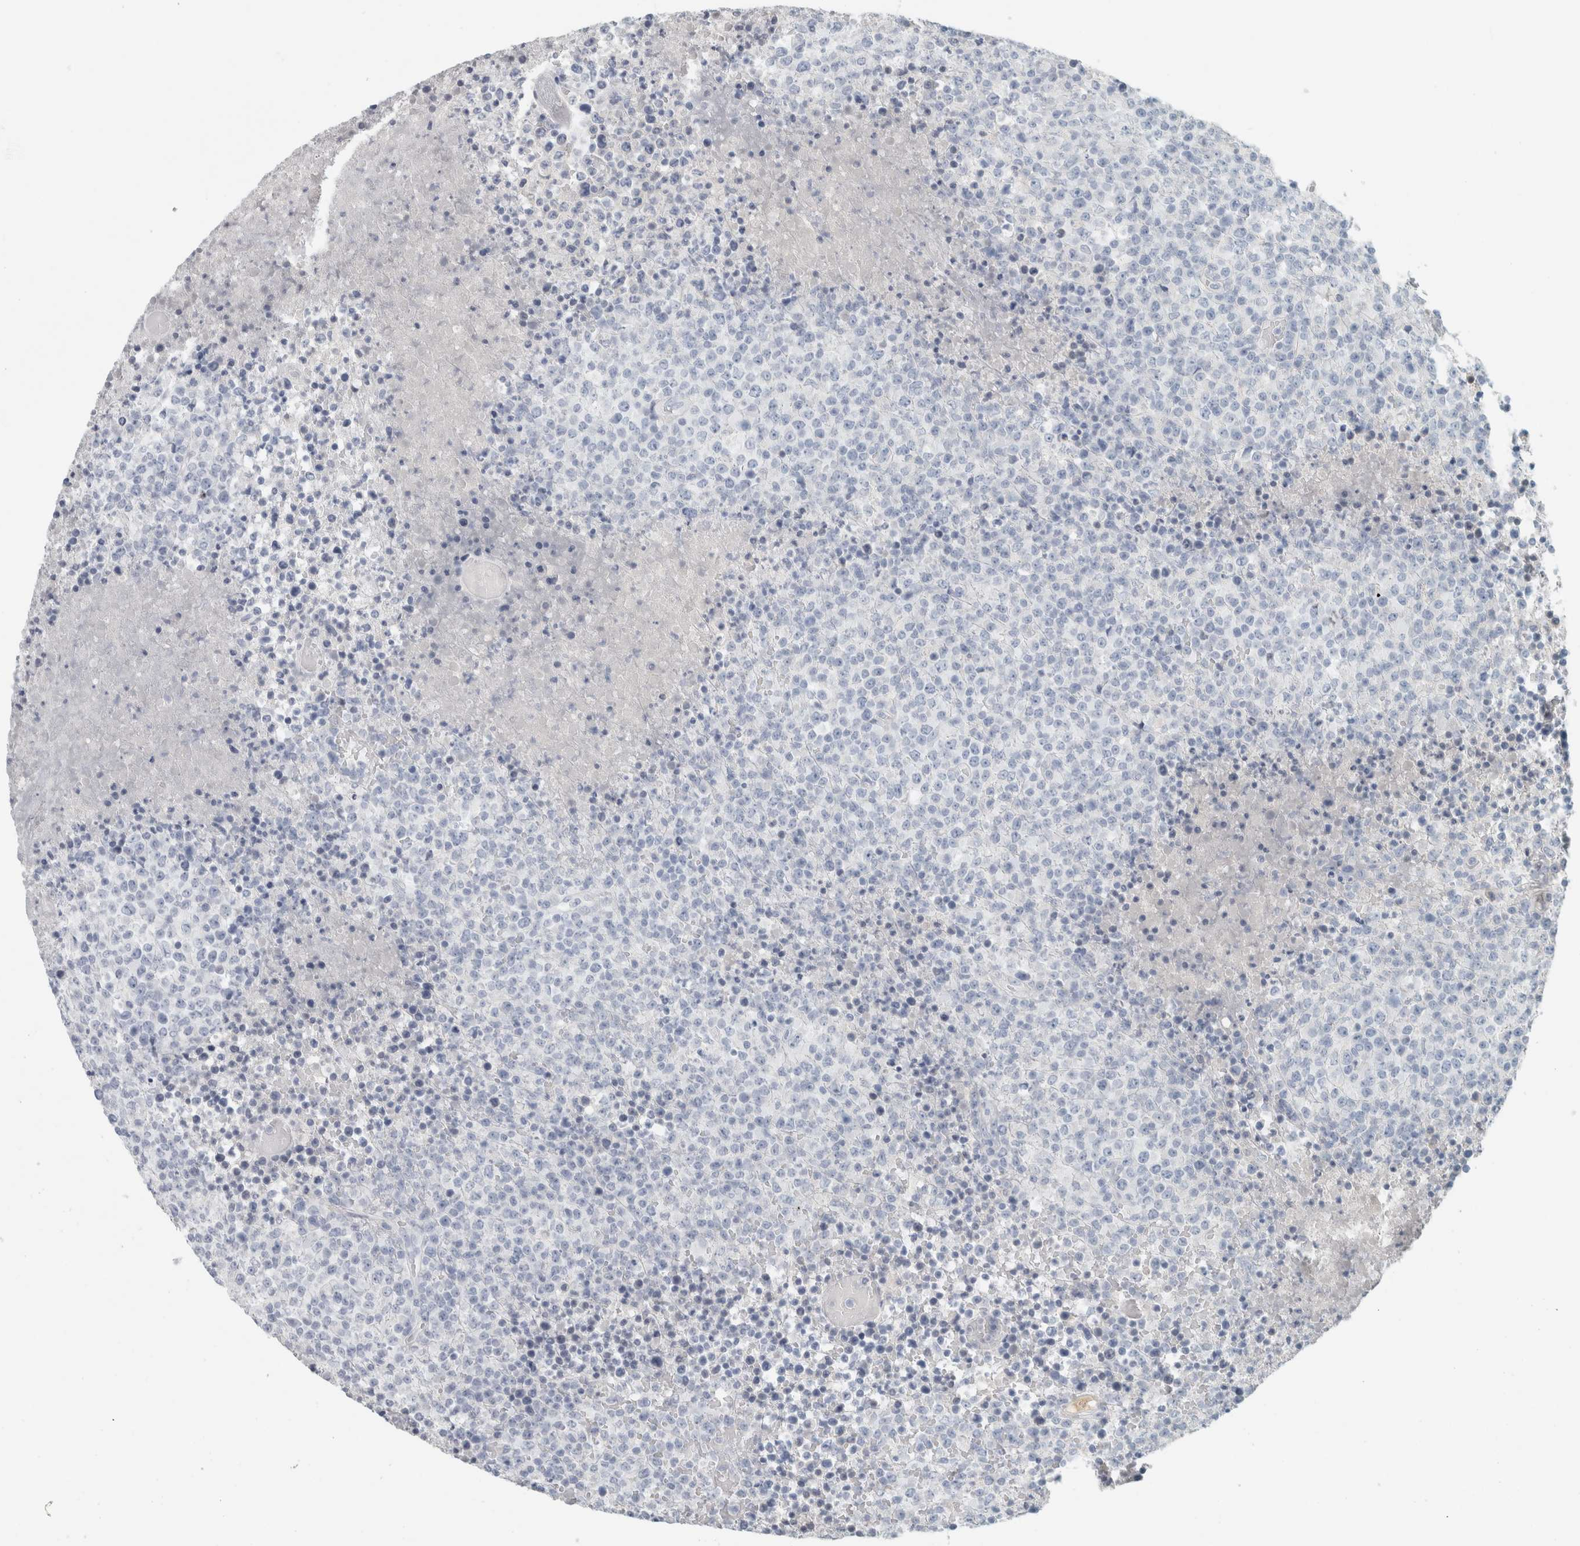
{"staining": {"intensity": "negative", "quantity": "none", "location": "none"}, "tissue": "lymphoma", "cell_type": "Tumor cells", "image_type": "cancer", "snomed": [{"axis": "morphology", "description": "Malignant lymphoma, non-Hodgkin's type, High grade"}, {"axis": "topography", "description": "Lymph node"}], "caption": "Tumor cells are negative for protein expression in human malignant lymphoma, non-Hodgkin's type (high-grade). (Brightfield microscopy of DAB immunohistochemistry at high magnification).", "gene": "SLC28A3", "patient": {"sex": "male", "age": 13}}